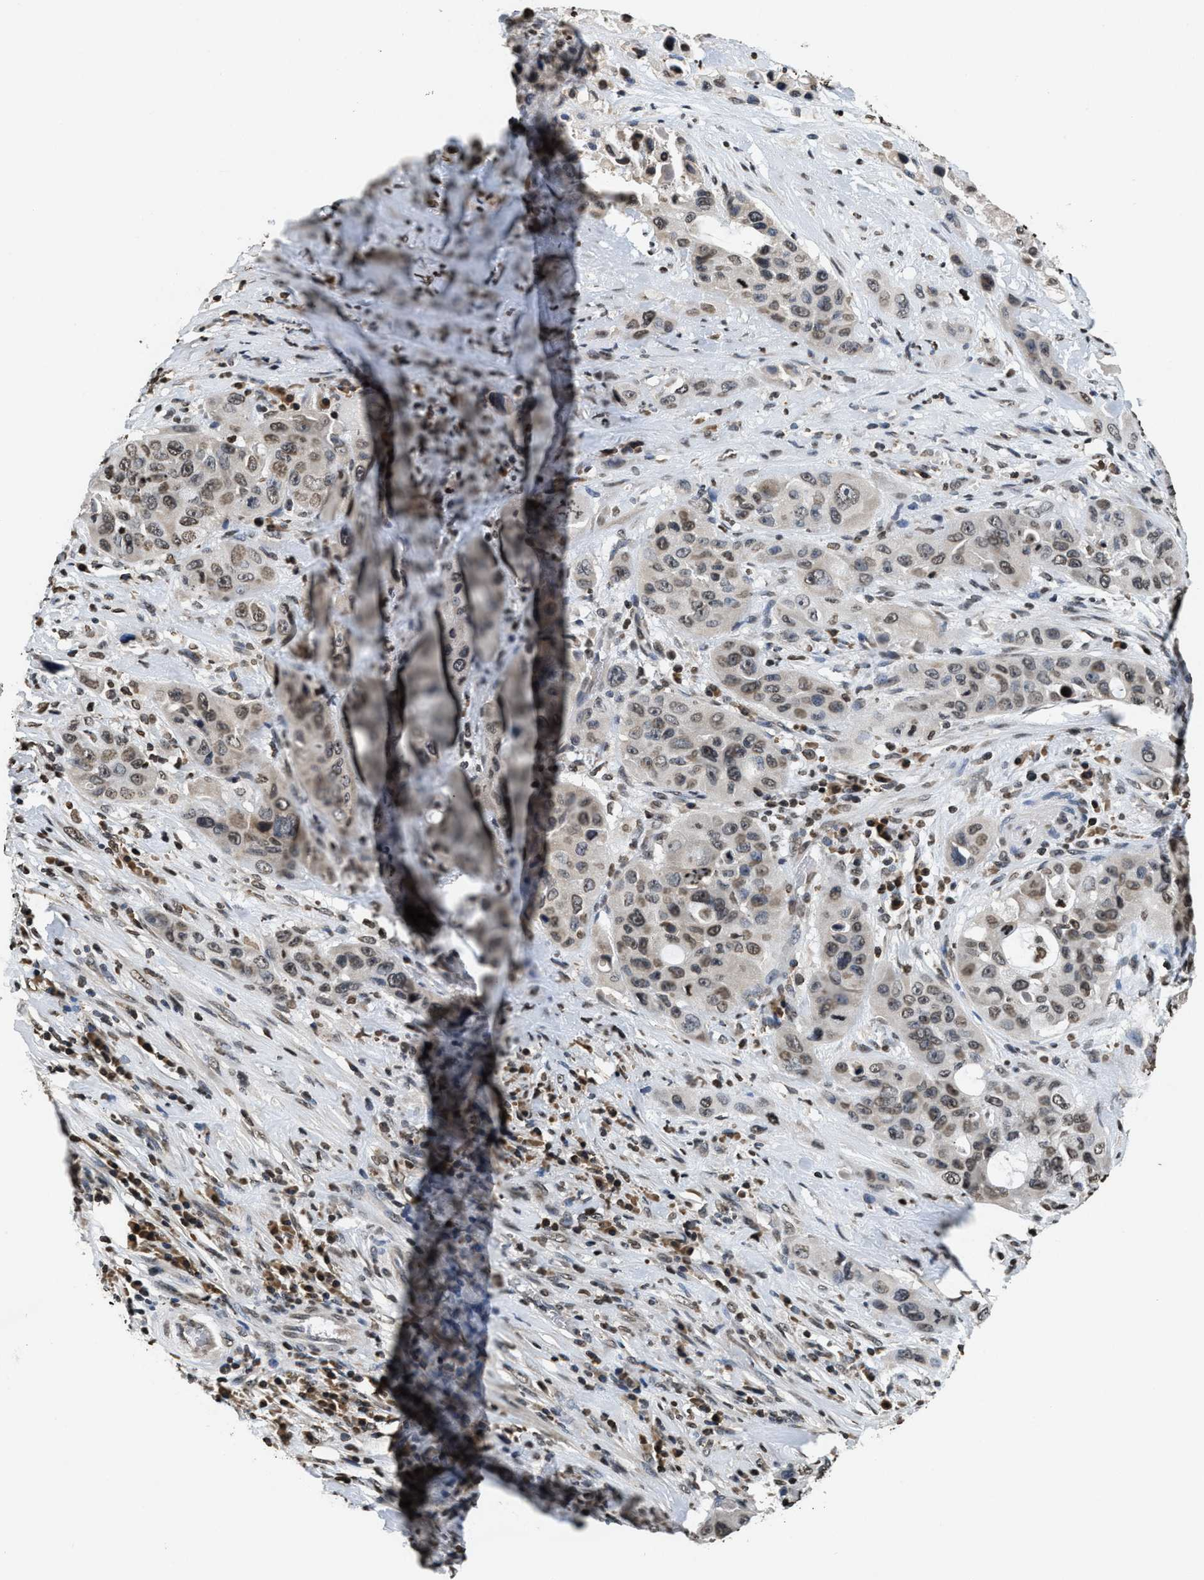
{"staining": {"intensity": "weak", "quantity": ">75%", "location": "nuclear"}, "tissue": "pancreatic cancer", "cell_type": "Tumor cells", "image_type": "cancer", "snomed": [{"axis": "morphology", "description": "Adenocarcinoma, NOS"}, {"axis": "topography", "description": "Pancreas"}], "caption": "Immunohistochemical staining of human adenocarcinoma (pancreatic) exhibits low levels of weak nuclear positivity in about >75% of tumor cells.", "gene": "DNASE1L3", "patient": {"sex": "male", "age": 53}}